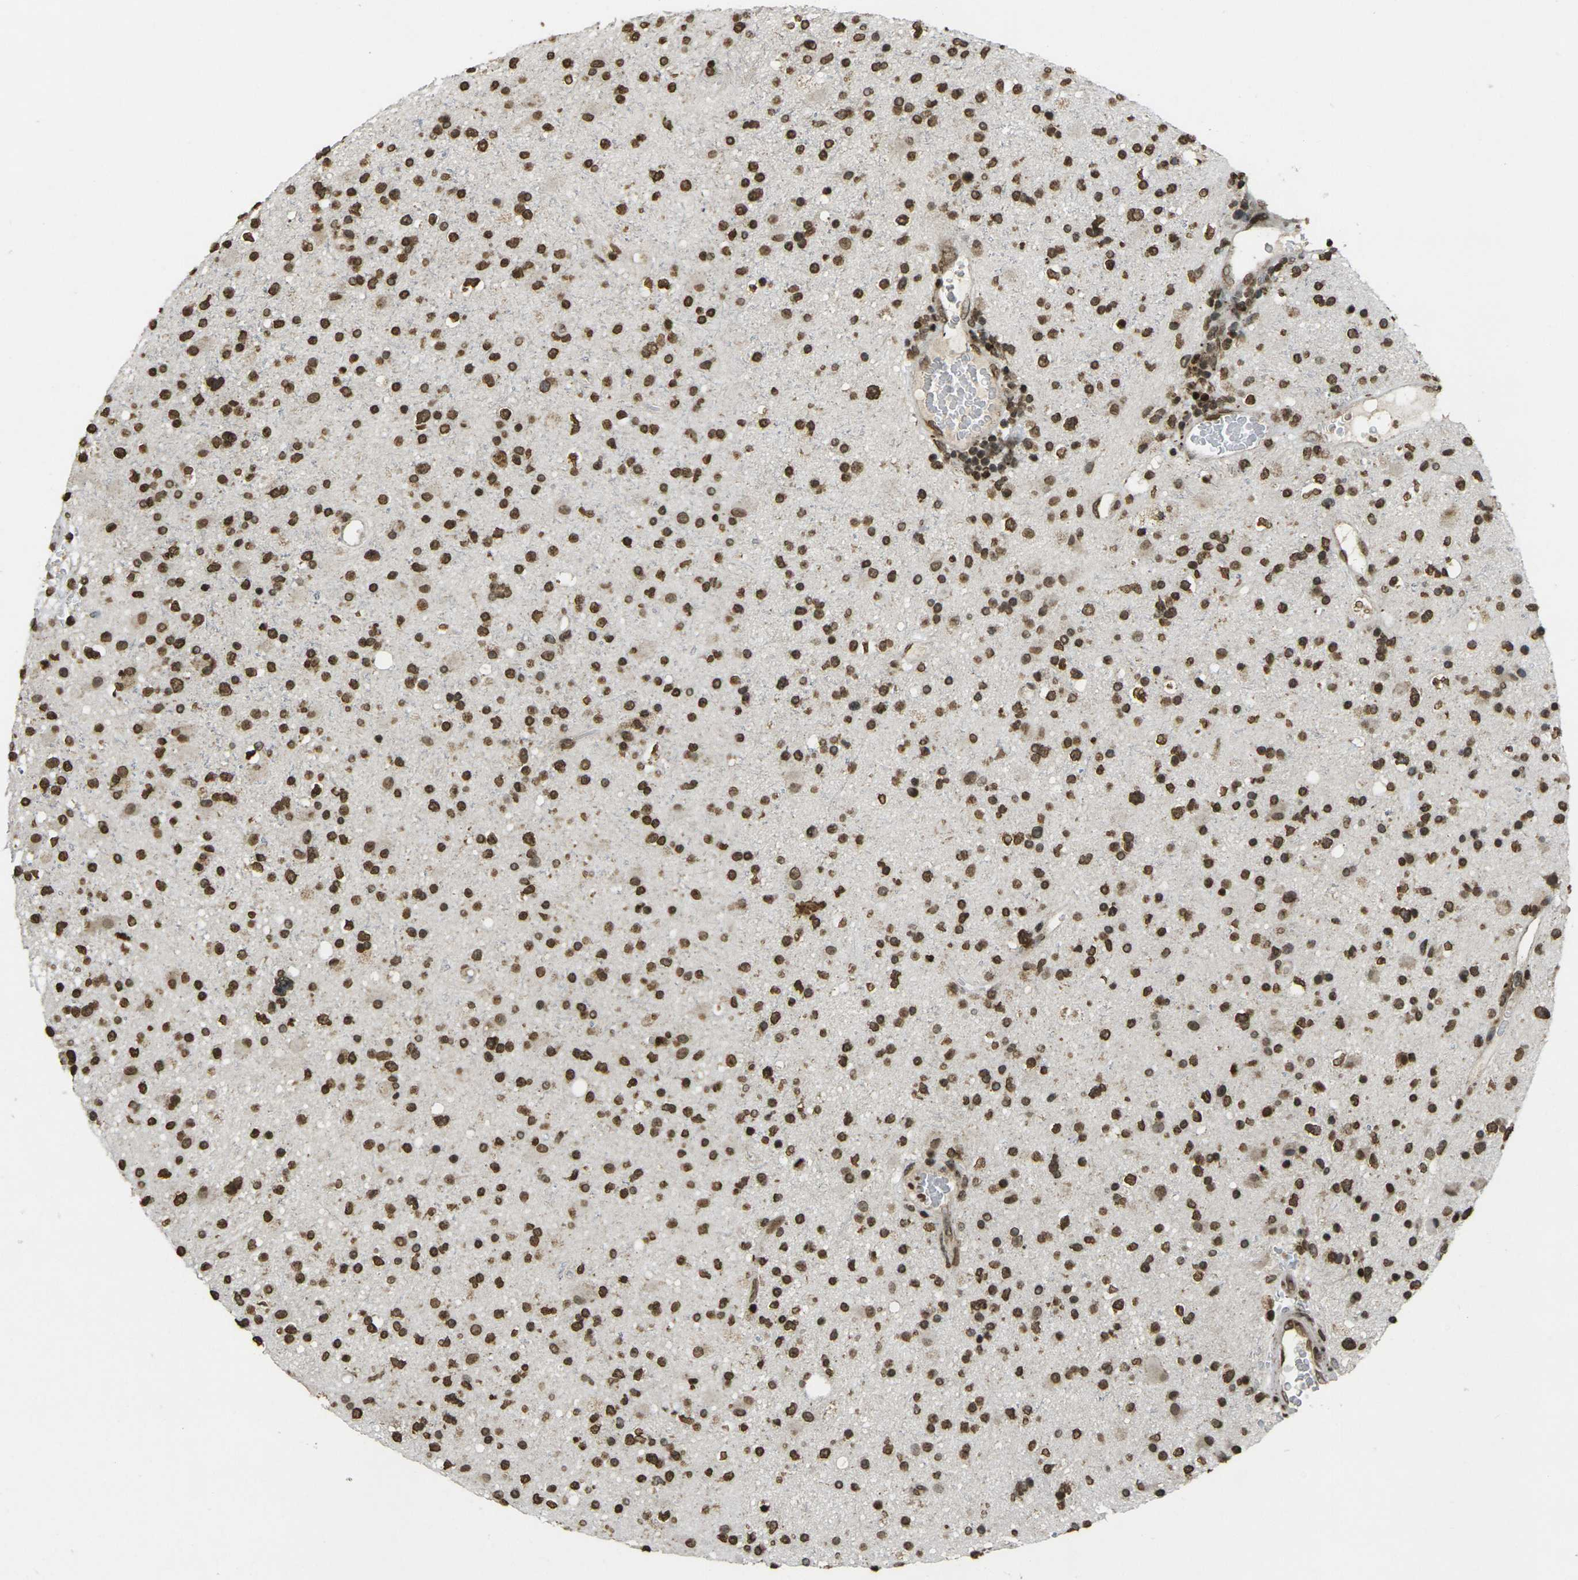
{"staining": {"intensity": "strong", "quantity": ">75%", "location": "nuclear"}, "tissue": "glioma", "cell_type": "Tumor cells", "image_type": "cancer", "snomed": [{"axis": "morphology", "description": "Glioma, malignant, High grade"}, {"axis": "topography", "description": "Brain"}], "caption": "Strong nuclear staining for a protein is present in approximately >75% of tumor cells of malignant high-grade glioma using immunohistochemistry (IHC).", "gene": "NEUROG2", "patient": {"sex": "male", "age": 33}}